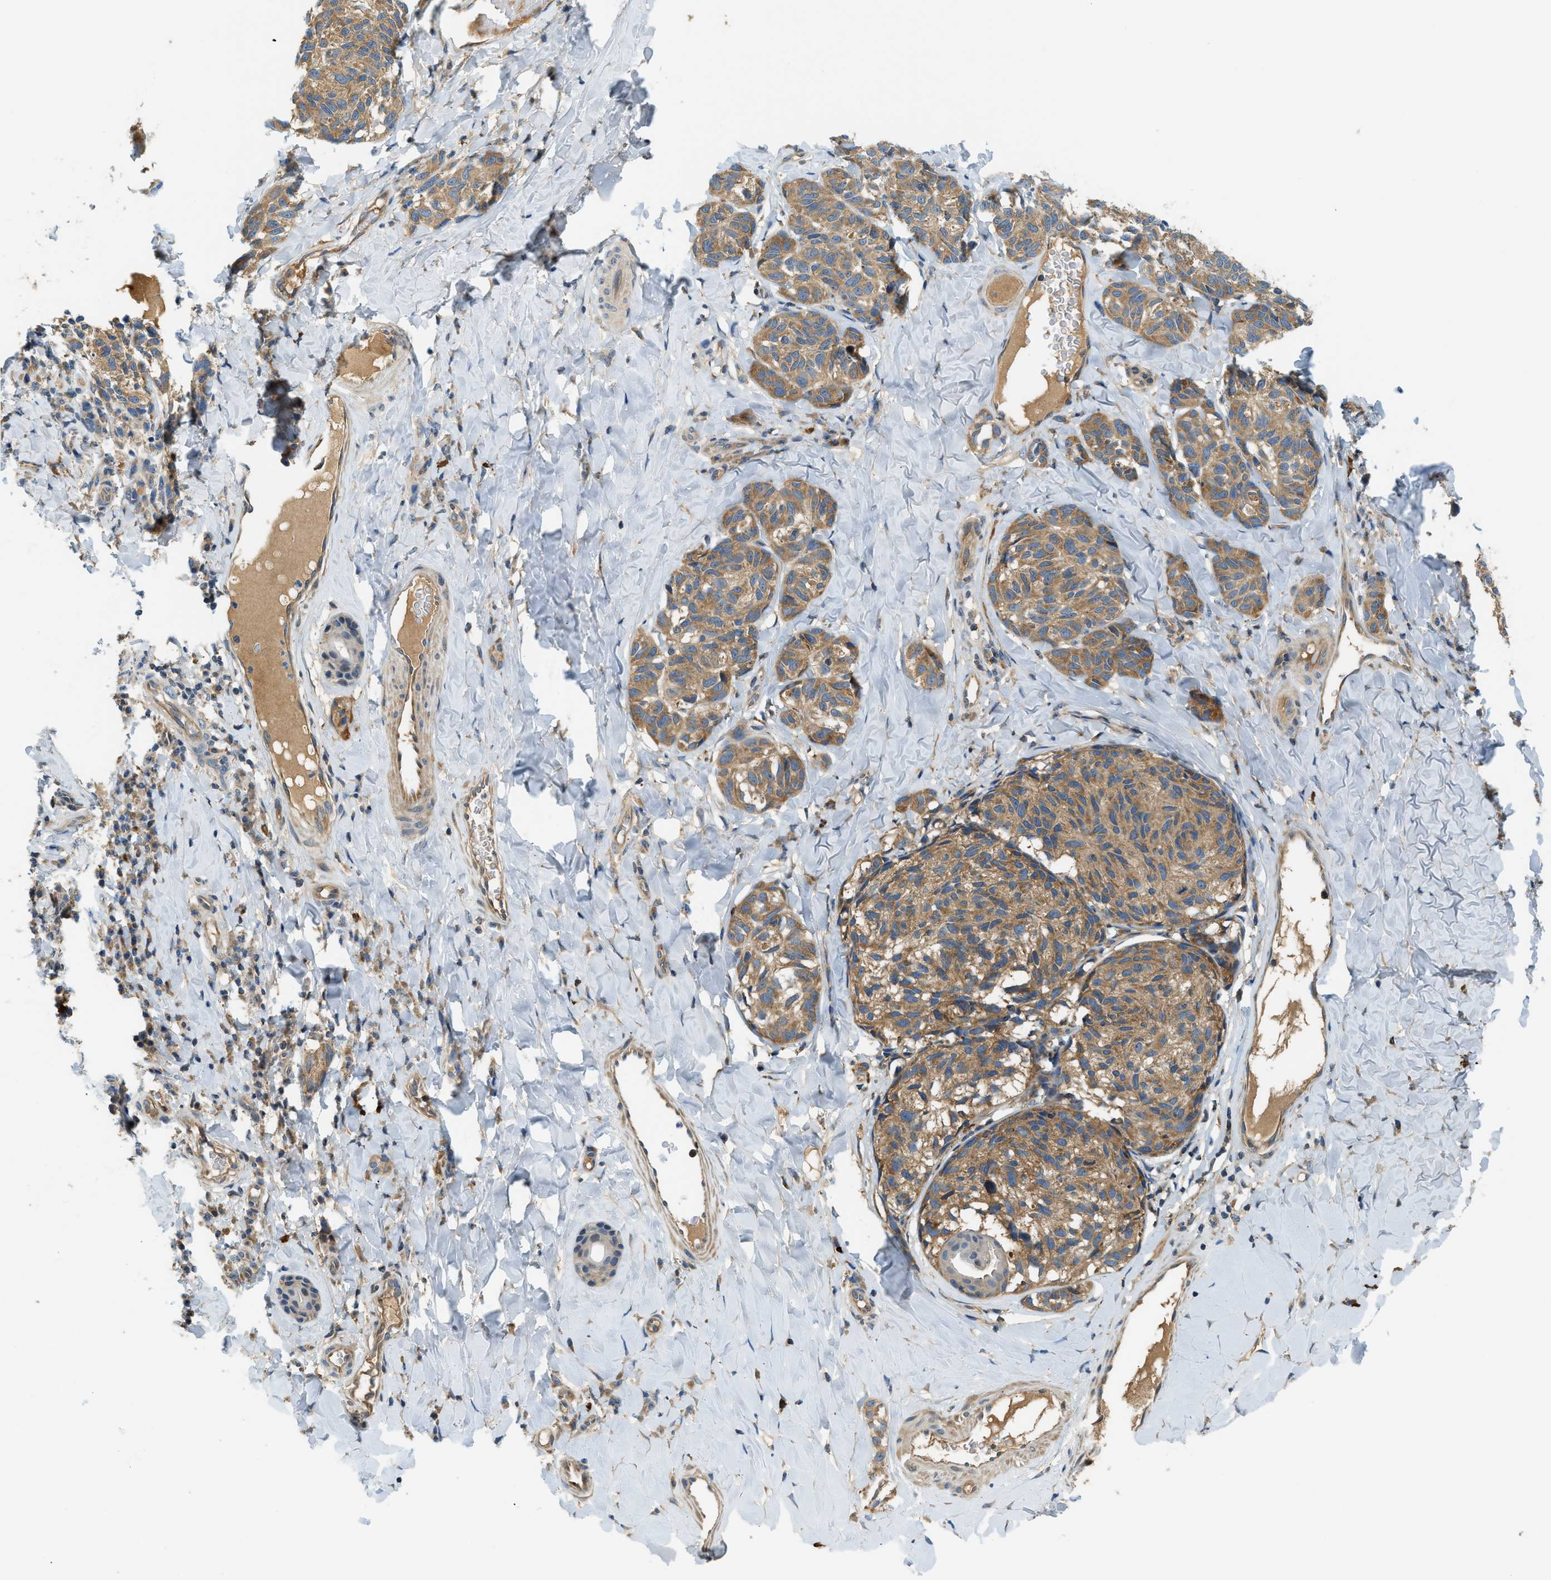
{"staining": {"intensity": "moderate", "quantity": ">75%", "location": "cytoplasmic/membranous"}, "tissue": "melanoma", "cell_type": "Tumor cells", "image_type": "cancer", "snomed": [{"axis": "morphology", "description": "Malignant melanoma, NOS"}, {"axis": "topography", "description": "Skin"}], "caption": "A medium amount of moderate cytoplasmic/membranous expression is appreciated in approximately >75% of tumor cells in melanoma tissue.", "gene": "KCNK1", "patient": {"sex": "female", "age": 73}}